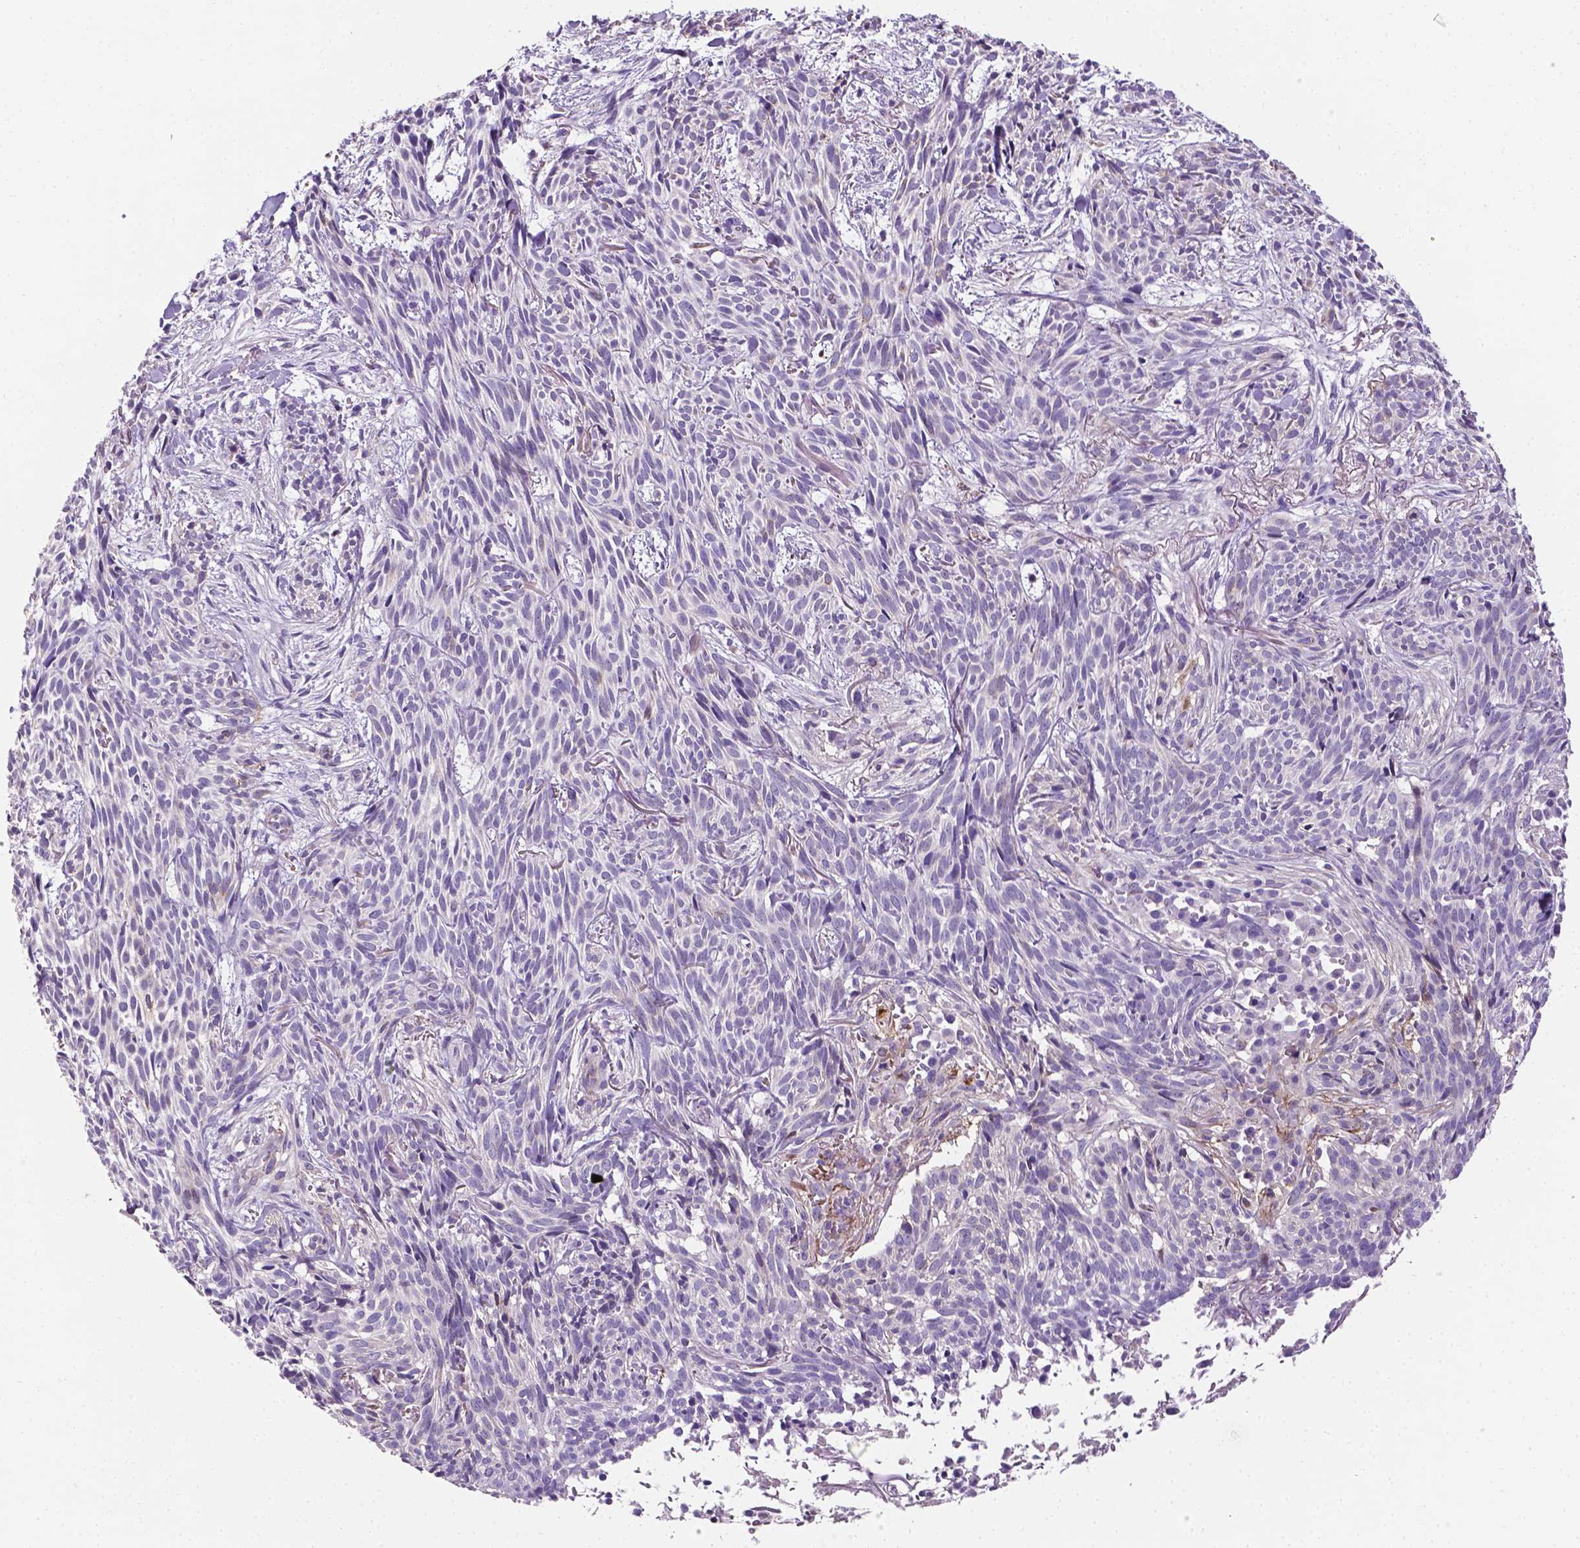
{"staining": {"intensity": "negative", "quantity": "none", "location": "none"}, "tissue": "skin cancer", "cell_type": "Tumor cells", "image_type": "cancer", "snomed": [{"axis": "morphology", "description": "Basal cell carcinoma"}, {"axis": "topography", "description": "Skin"}], "caption": "High magnification brightfield microscopy of skin cancer (basal cell carcinoma) stained with DAB (3,3'-diaminobenzidine) (brown) and counterstained with hematoxylin (blue): tumor cells show no significant expression.", "gene": "APOE", "patient": {"sex": "male", "age": 71}}